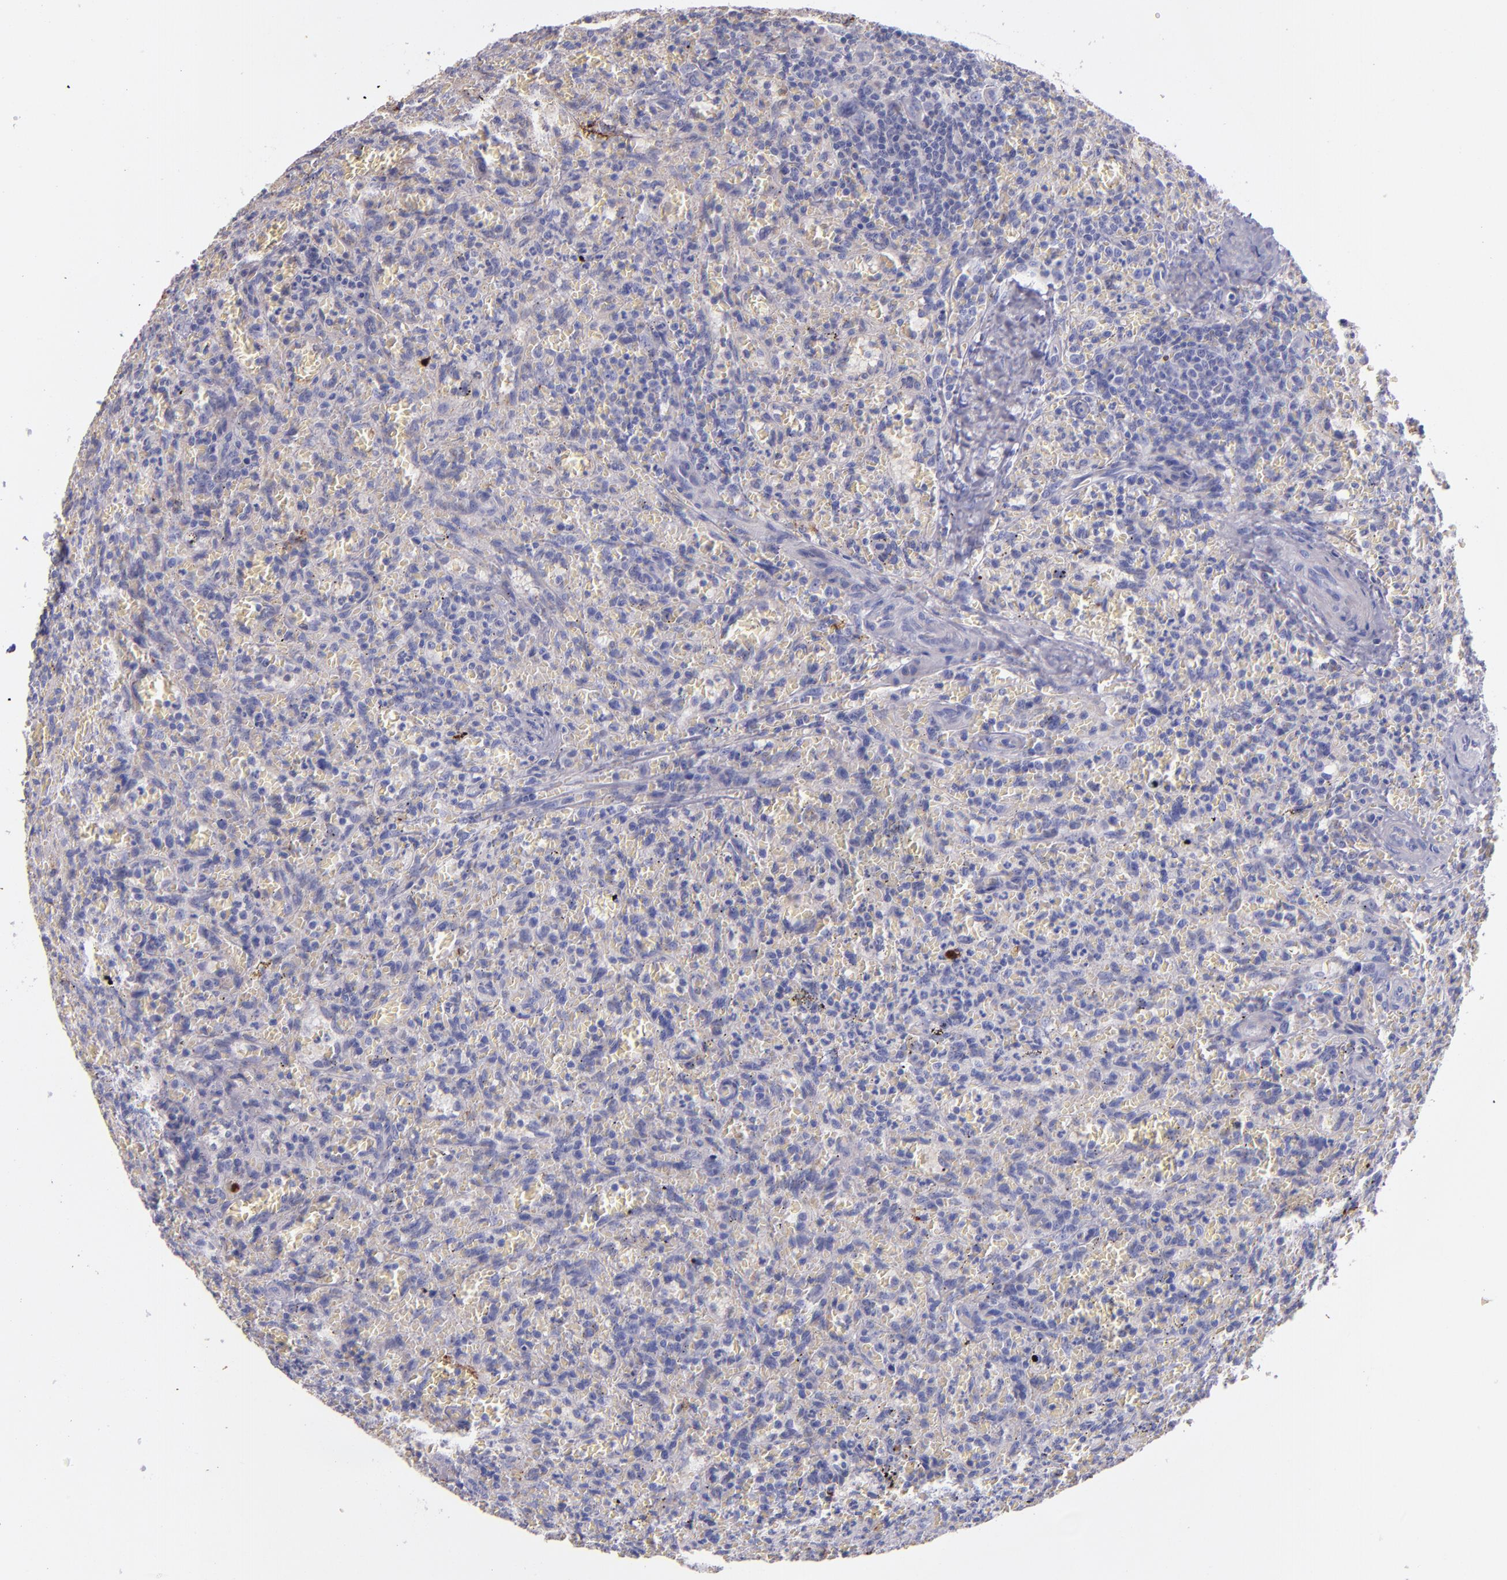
{"staining": {"intensity": "negative", "quantity": "none", "location": "none"}, "tissue": "lymphoma", "cell_type": "Tumor cells", "image_type": "cancer", "snomed": [{"axis": "morphology", "description": "Malignant lymphoma, non-Hodgkin's type, Low grade"}, {"axis": "topography", "description": "Spleen"}], "caption": "Immunohistochemical staining of human lymphoma shows no significant staining in tumor cells. (DAB immunohistochemistry (IHC) visualized using brightfield microscopy, high magnification).", "gene": "KNG1", "patient": {"sex": "female", "age": 64}}